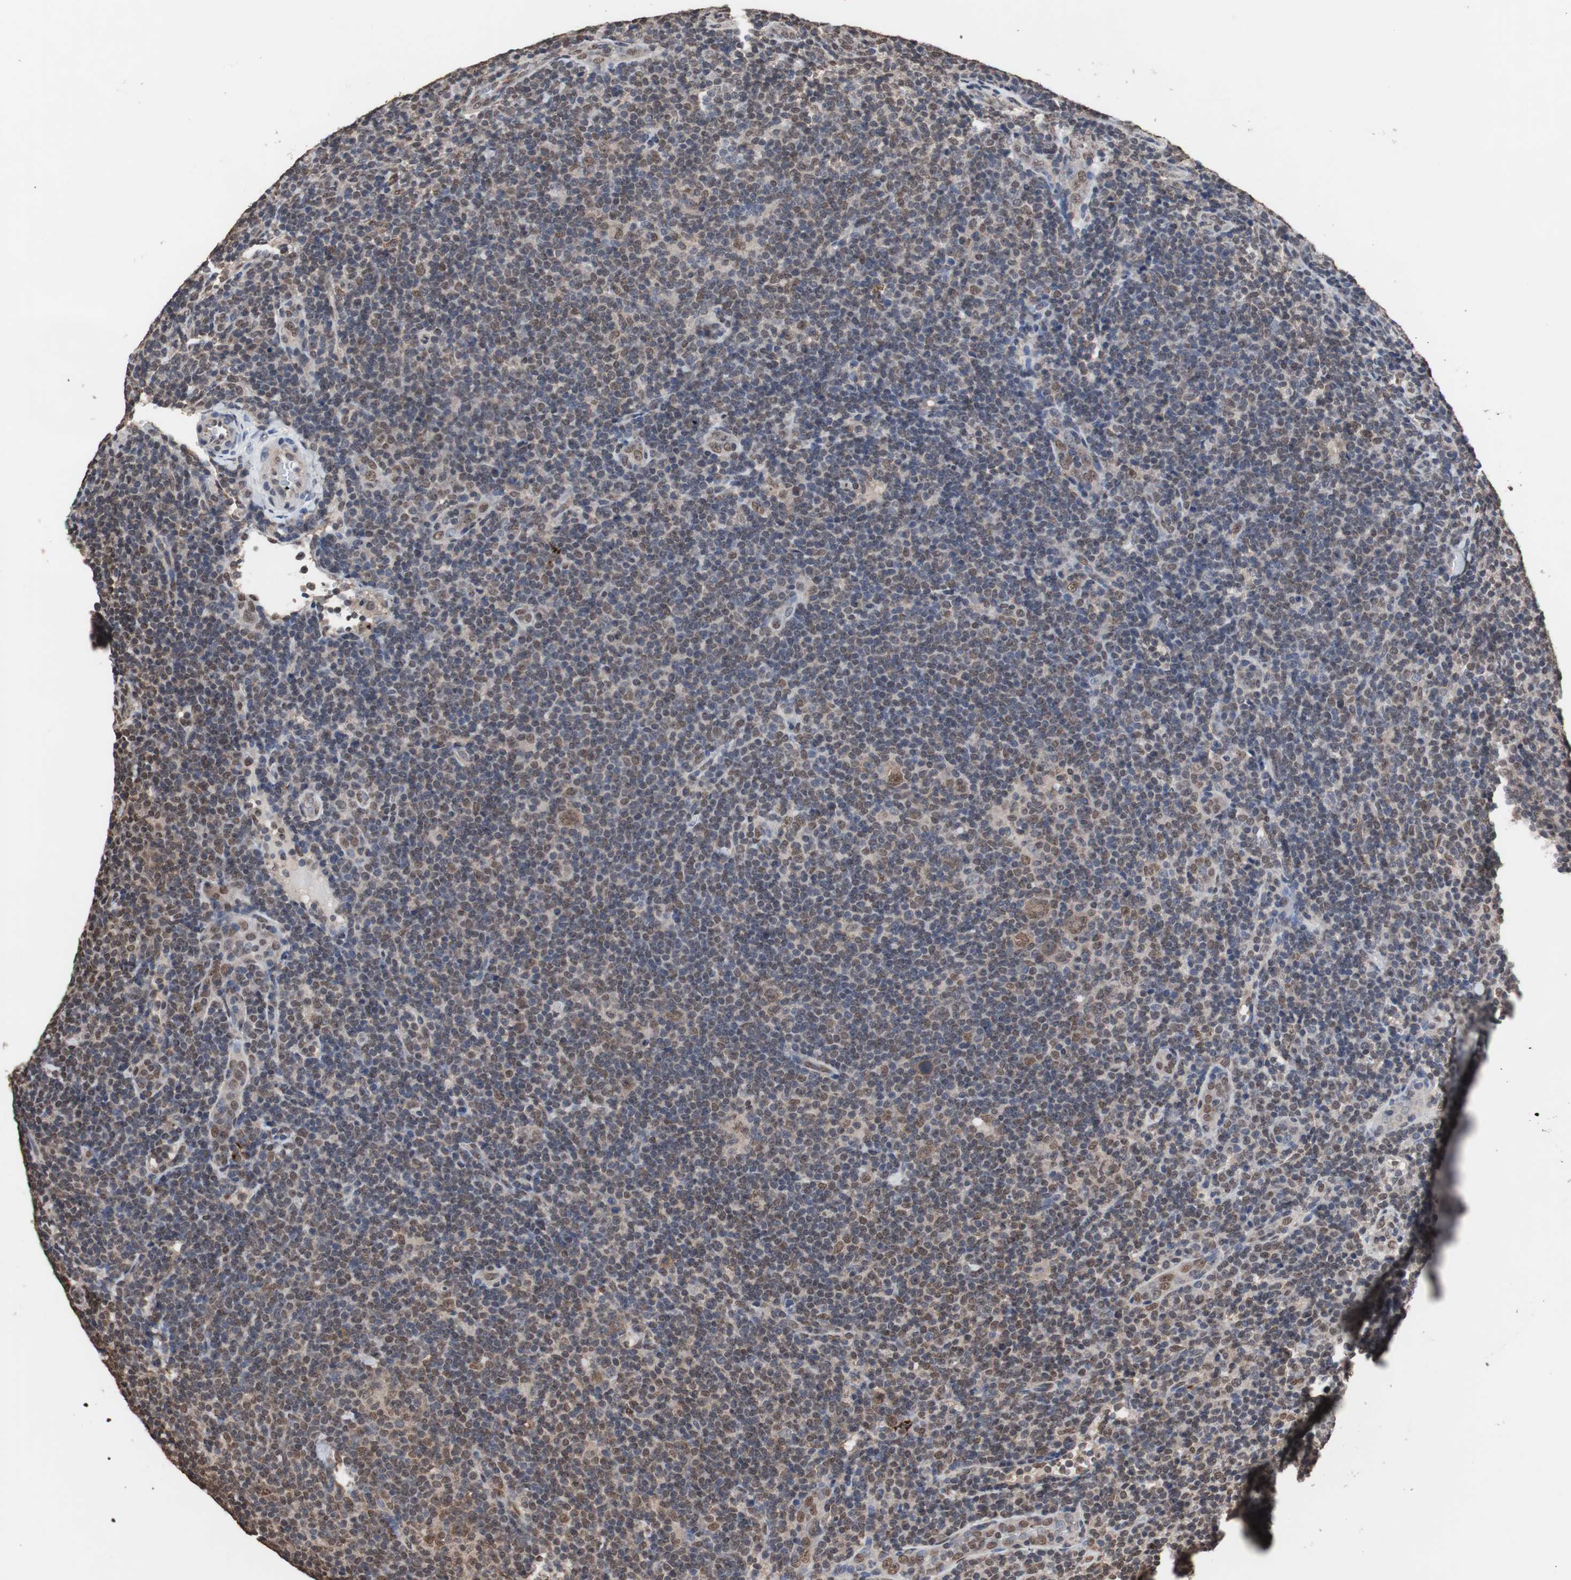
{"staining": {"intensity": "moderate", "quantity": ">75%", "location": "cytoplasmic/membranous,nuclear"}, "tissue": "lymphoma", "cell_type": "Tumor cells", "image_type": "cancer", "snomed": [{"axis": "morphology", "description": "Hodgkin's disease, NOS"}, {"axis": "topography", "description": "Lymph node"}], "caption": "Lymphoma was stained to show a protein in brown. There is medium levels of moderate cytoplasmic/membranous and nuclear staining in approximately >75% of tumor cells.", "gene": "MED27", "patient": {"sex": "female", "age": 57}}